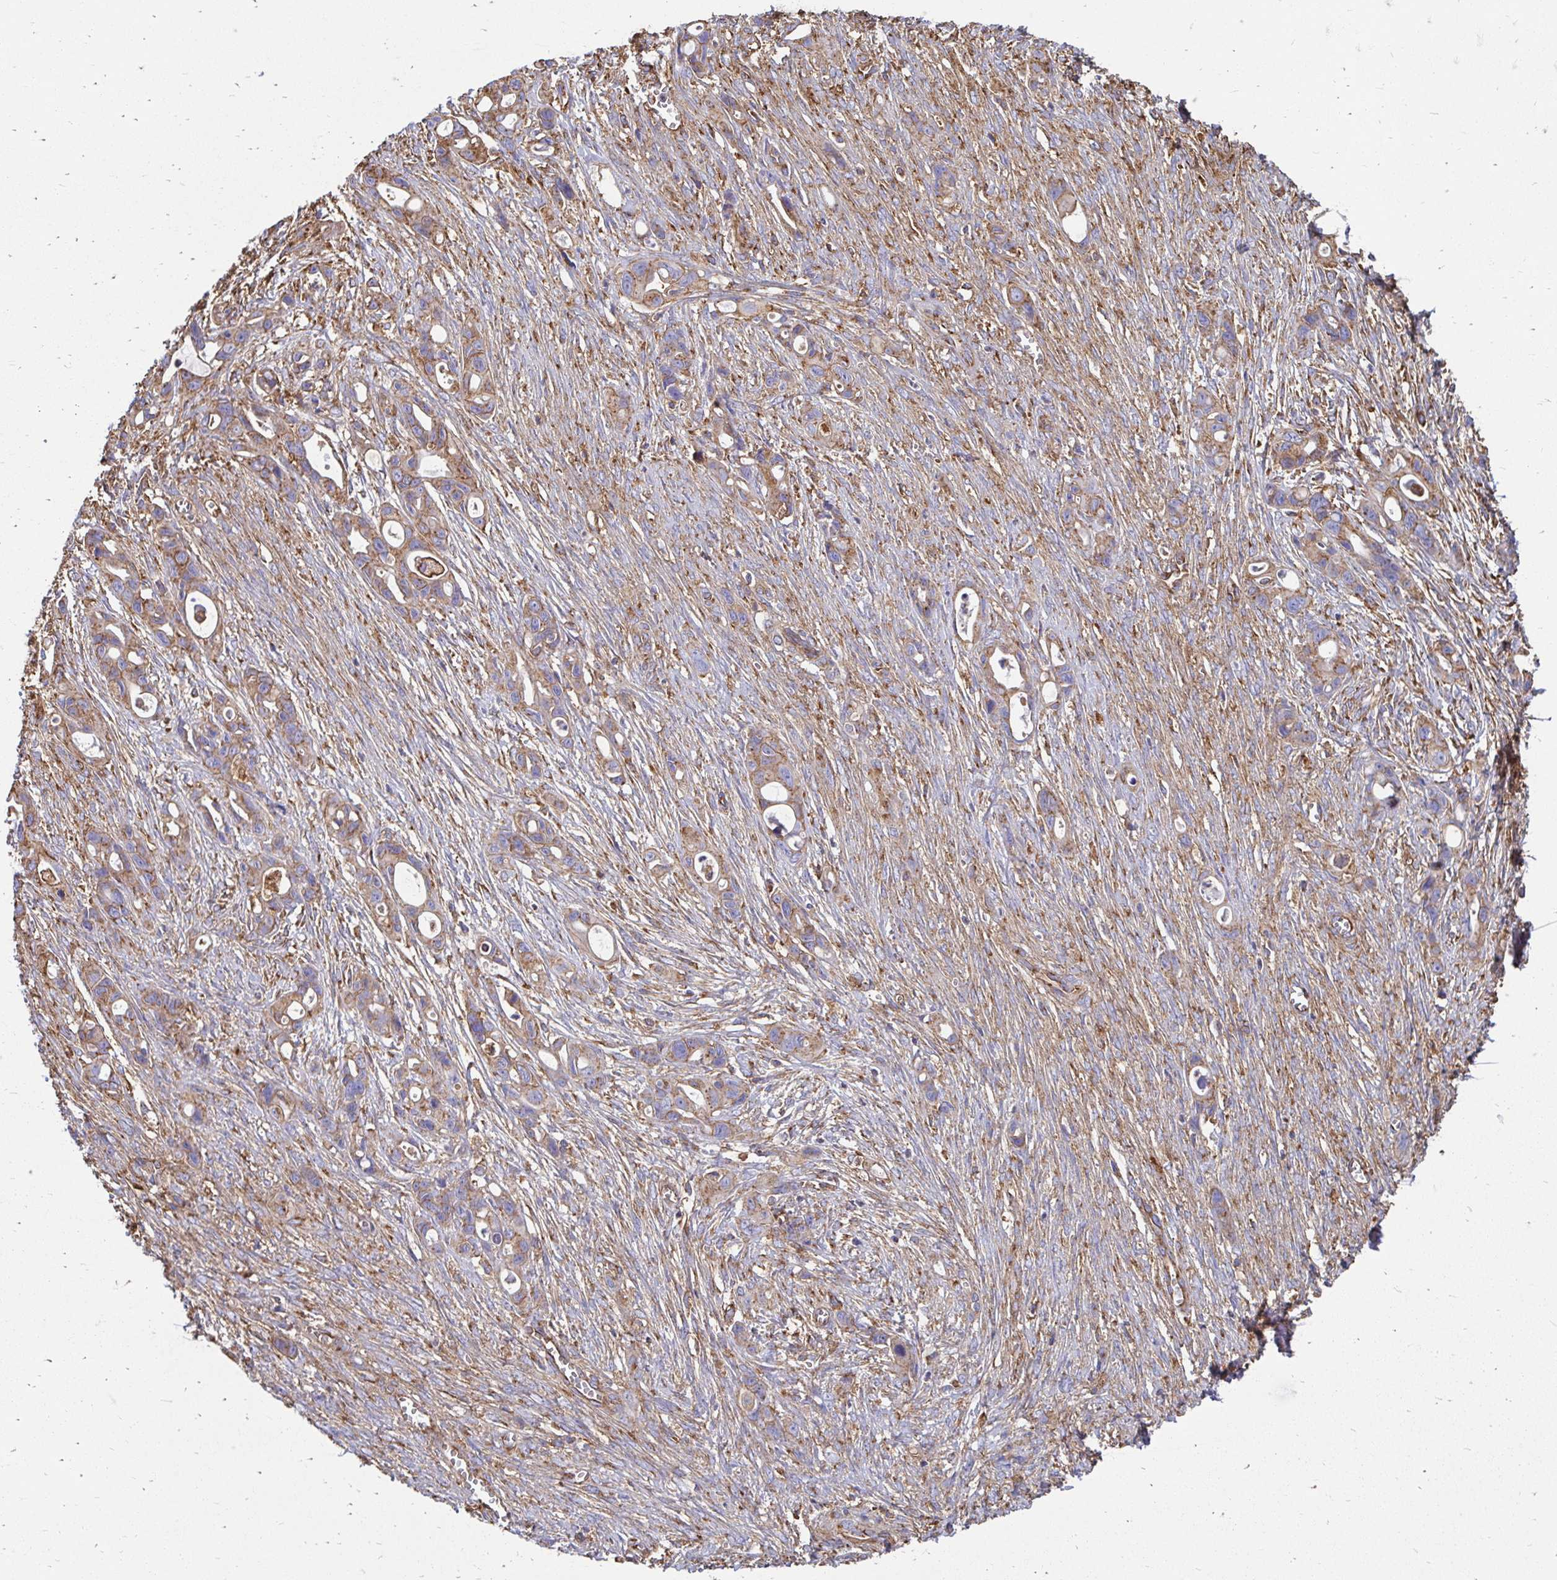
{"staining": {"intensity": "moderate", "quantity": ">75%", "location": "cytoplasmic/membranous"}, "tissue": "ovarian cancer", "cell_type": "Tumor cells", "image_type": "cancer", "snomed": [{"axis": "morphology", "description": "Cystadenocarcinoma, mucinous, NOS"}, {"axis": "topography", "description": "Ovary"}], "caption": "Immunohistochemistry (DAB) staining of human ovarian mucinous cystadenocarcinoma demonstrates moderate cytoplasmic/membranous protein staining in approximately >75% of tumor cells. The staining is performed using DAB (3,3'-diaminobenzidine) brown chromogen to label protein expression. The nuclei are counter-stained blue using hematoxylin.", "gene": "CLTC", "patient": {"sex": "female", "age": 70}}